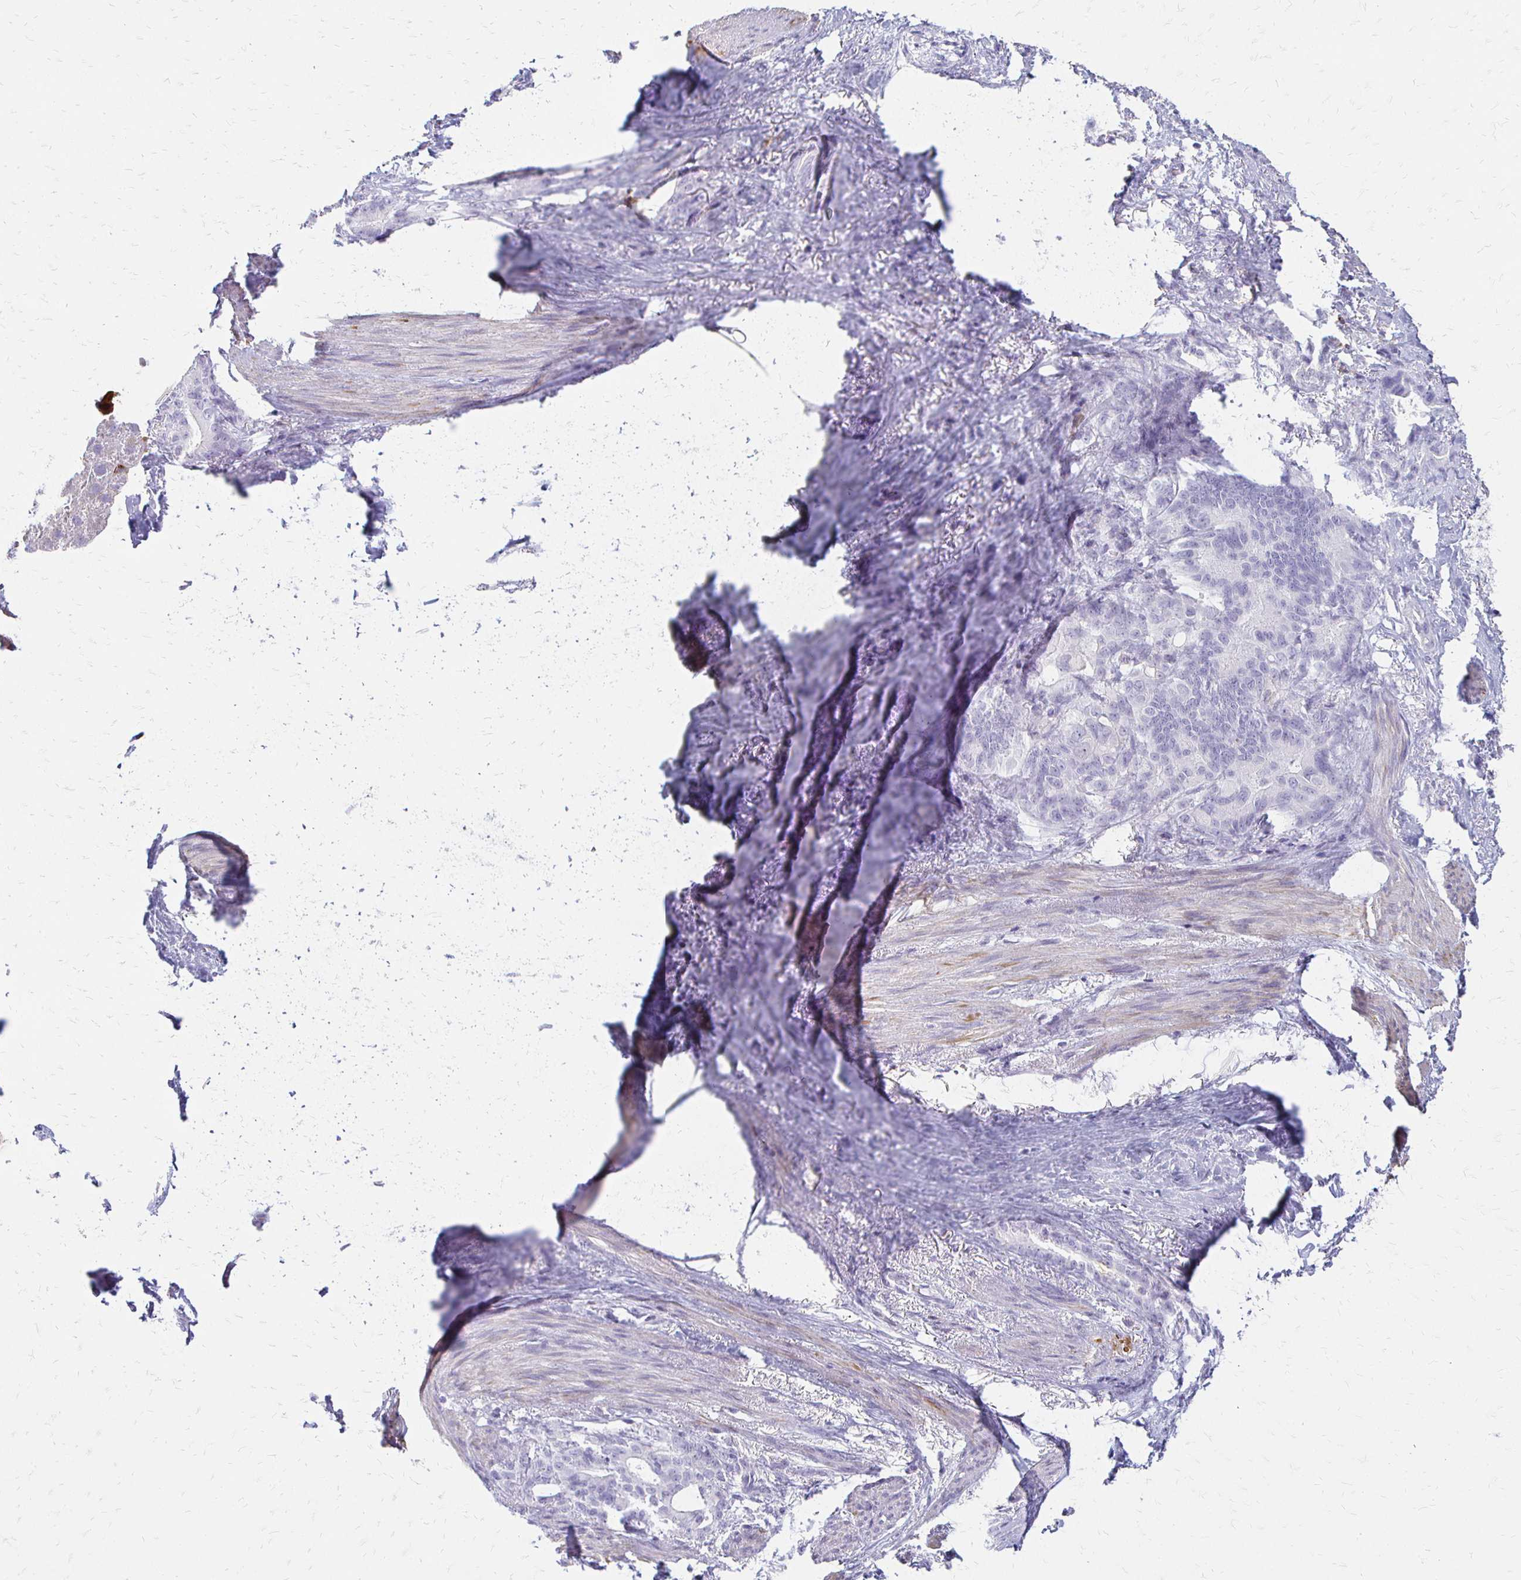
{"staining": {"intensity": "negative", "quantity": "none", "location": "none"}, "tissue": "stomach cancer", "cell_type": "Tumor cells", "image_type": "cancer", "snomed": [{"axis": "morphology", "description": "Normal tissue, NOS"}, {"axis": "morphology", "description": "Adenocarcinoma, NOS"}, {"axis": "topography", "description": "Esophagus"}, {"axis": "topography", "description": "Stomach, upper"}], "caption": "Stomach cancer was stained to show a protein in brown. There is no significant positivity in tumor cells. (DAB immunohistochemistry visualized using brightfield microscopy, high magnification).", "gene": "ACP5", "patient": {"sex": "male", "age": 62}}